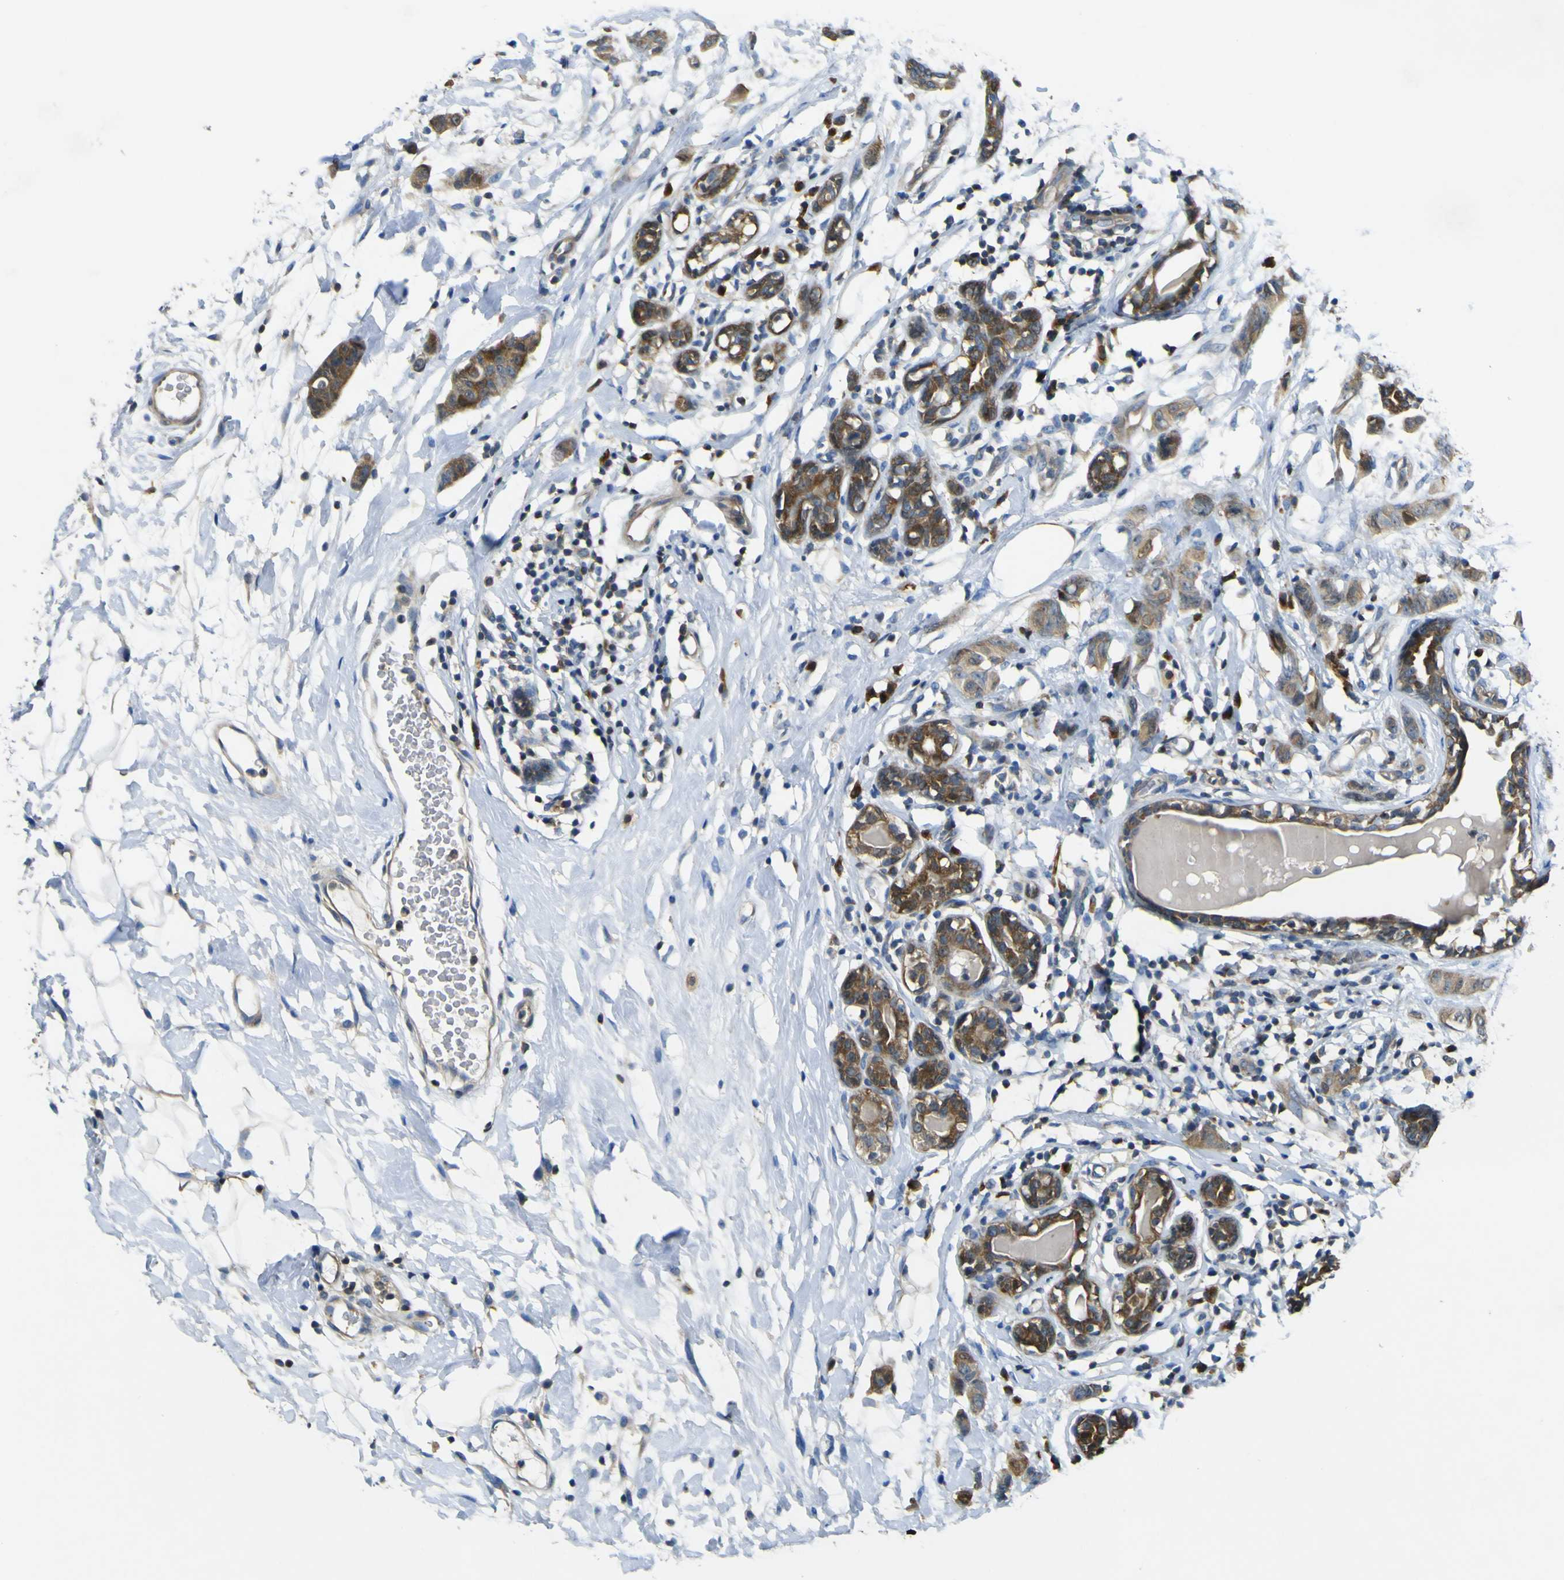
{"staining": {"intensity": "moderate", "quantity": ">75%", "location": "cytoplasmic/membranous"}, "tissue": "breast cancer", "cell_type": "Tumor cells", "image_type": "cancer", "snomed": [{"axis": "morphology", "description": "Normal tissue, NOS"}, {"axis": "morphology", "description": "Duct carcinoma"}, {"axis": "topography", "description": "Breast"}], "caption": "A brown stain highlights moderate cytoplasmic/membranous staining of a protein in human breast cancer tumor cells.", "gene": "EML2", "patient": {"sex": "female", "age": 40}}